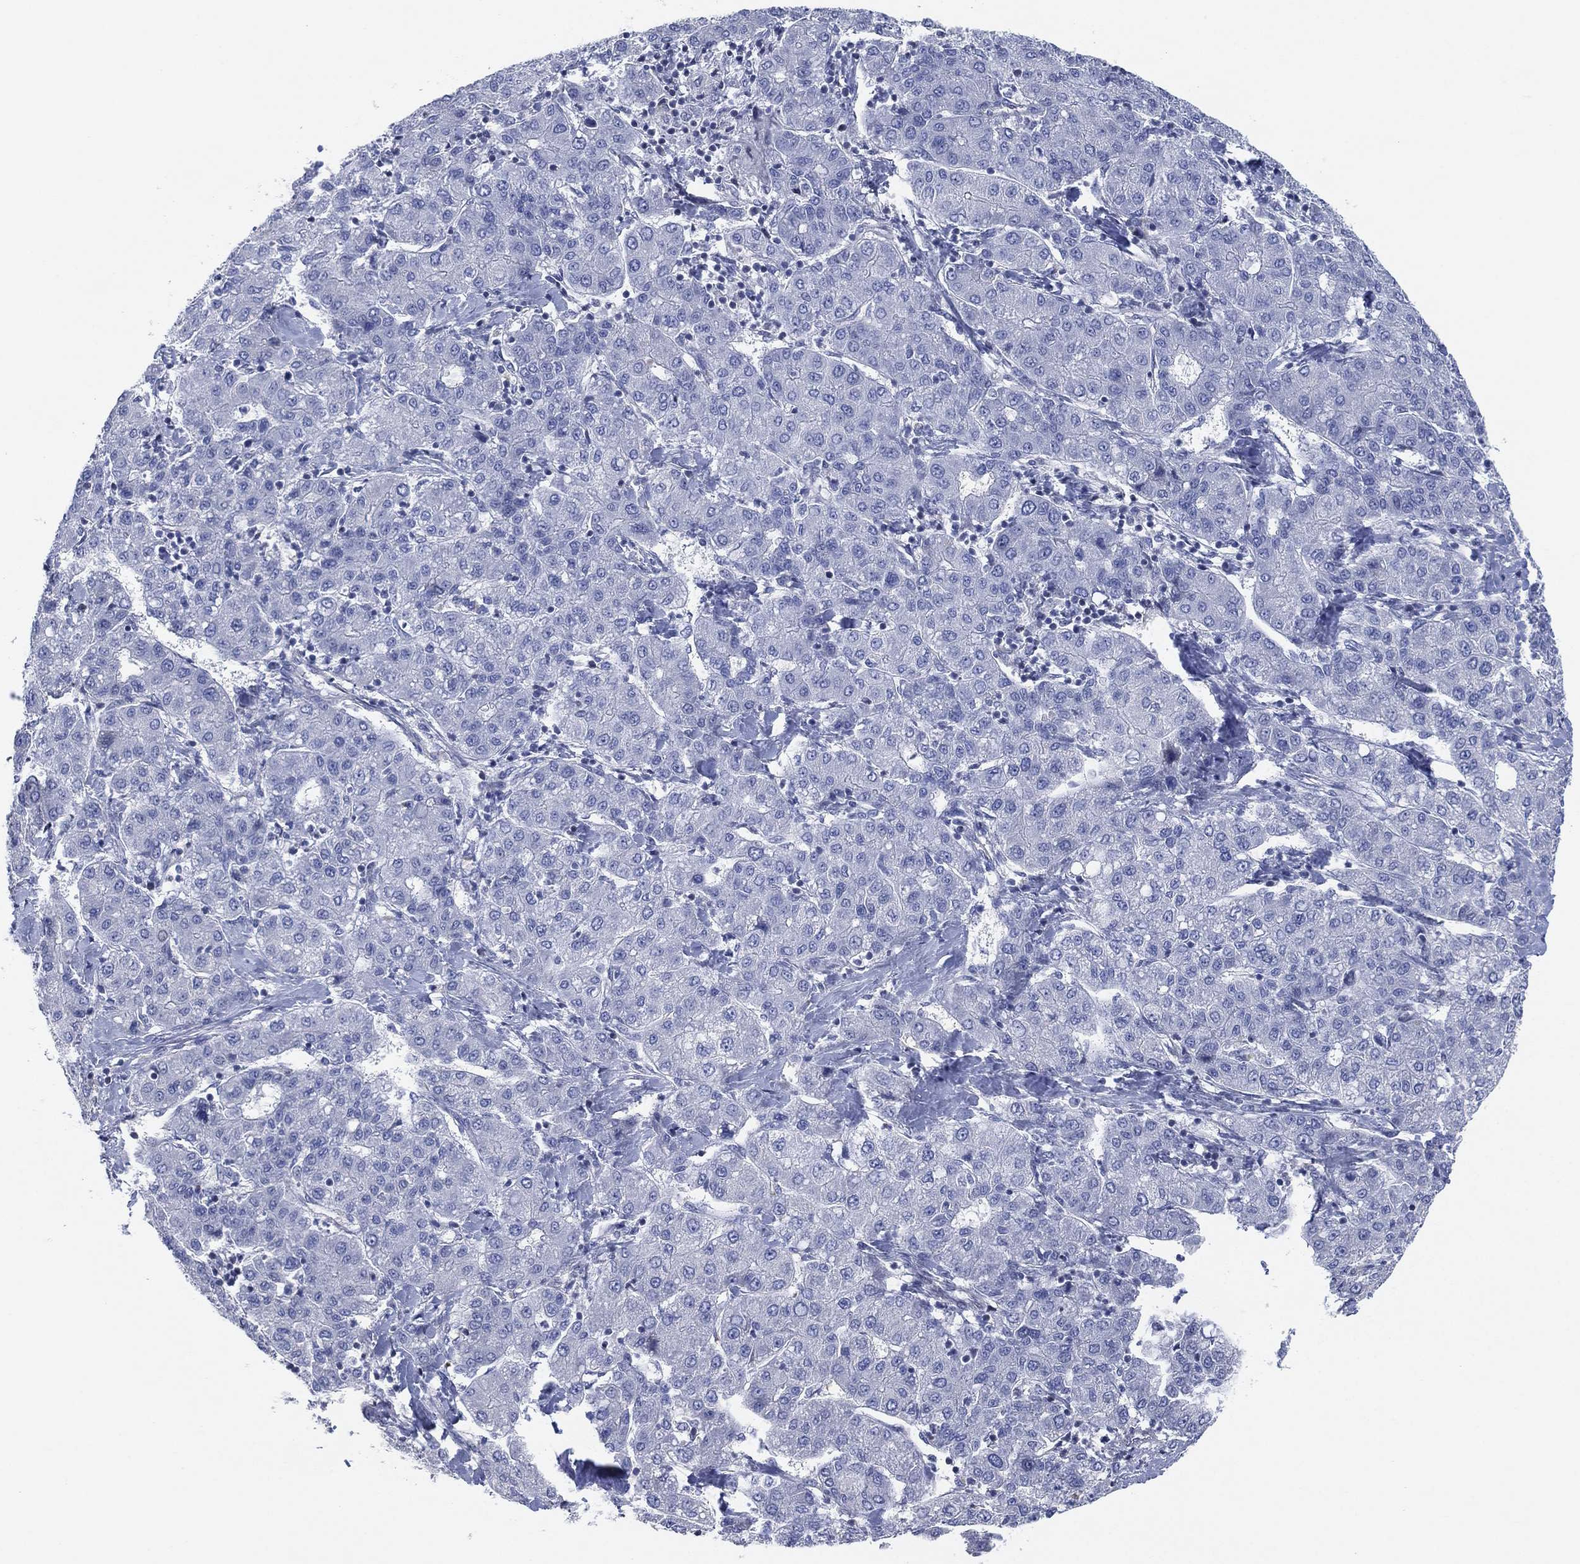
{"staining": {"intensity": "negative", "quantity": "none", "location": "none"}, "tissue": "liver cancer", "cell_type": "Tumor cells", "image_type": "cancer", "snomed": [{"axis": "morphology", "description": "Carcinoma, Hepatocellular, NOS"}, {"axis": "topography", "description": "Liver"}], "caption": "Immunohistochemical staining of liver cancer reveals no significant expression in tumor cells.", "gene": "CFTR", "patient": {"sex": "male", "age": 65}}